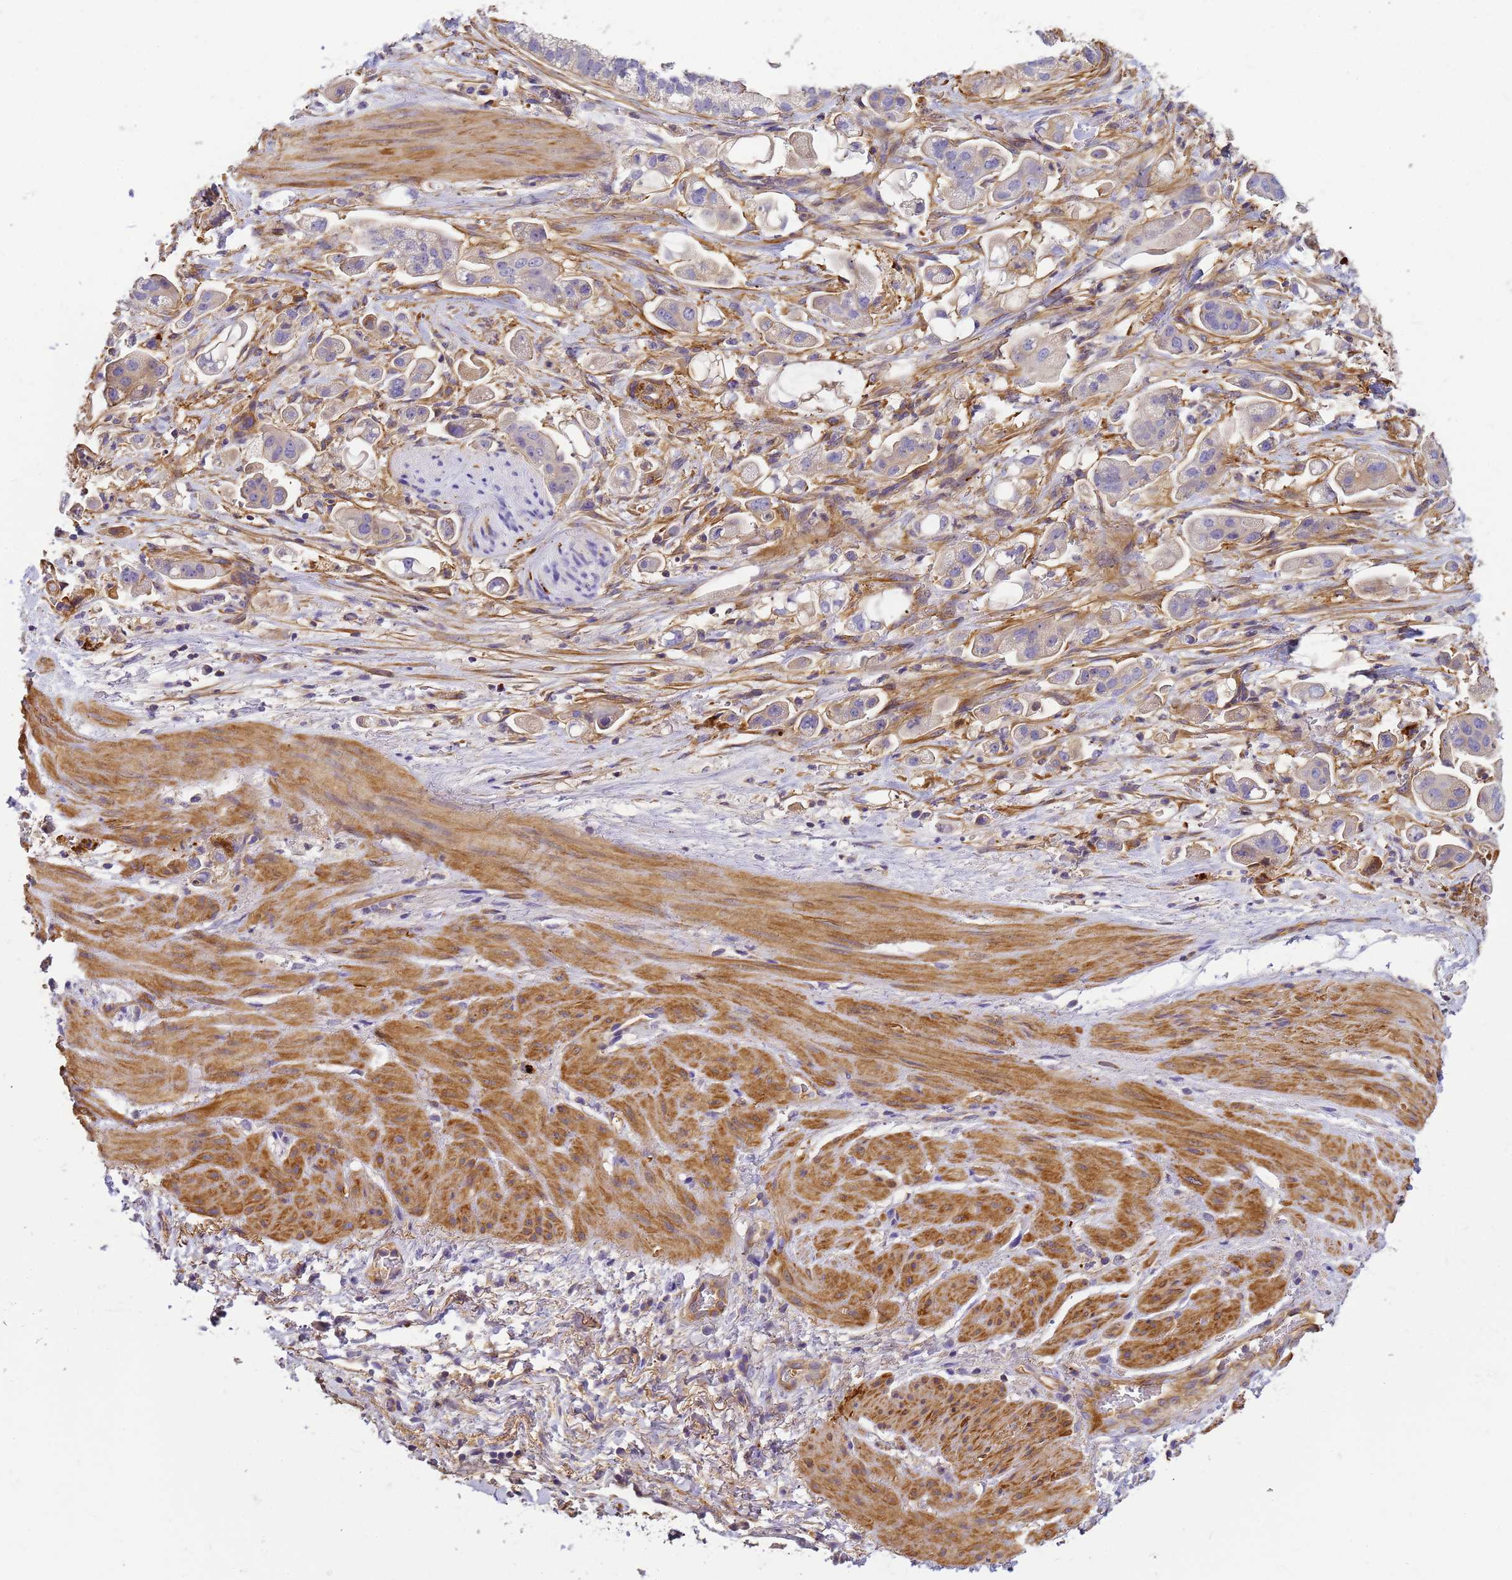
{"staining": {"intensity": "negative", "quantity": "none", "location": "none"}, "tissue": "stomach cancer", "cell_type": "Tumor cells", "image_type": "cancer", "snomed": [{"axis": "morphology", "description": "Adenocarcinoma, NOS"}, {"axis": "topography", "description": "Stomach"}], "caption": "The image demonstrates no significant positivity in tumor cells of stomach cancer (adenocarcinoma).", "gene": "MYL12A", "patient": {"sex": "male", "age": 62}}